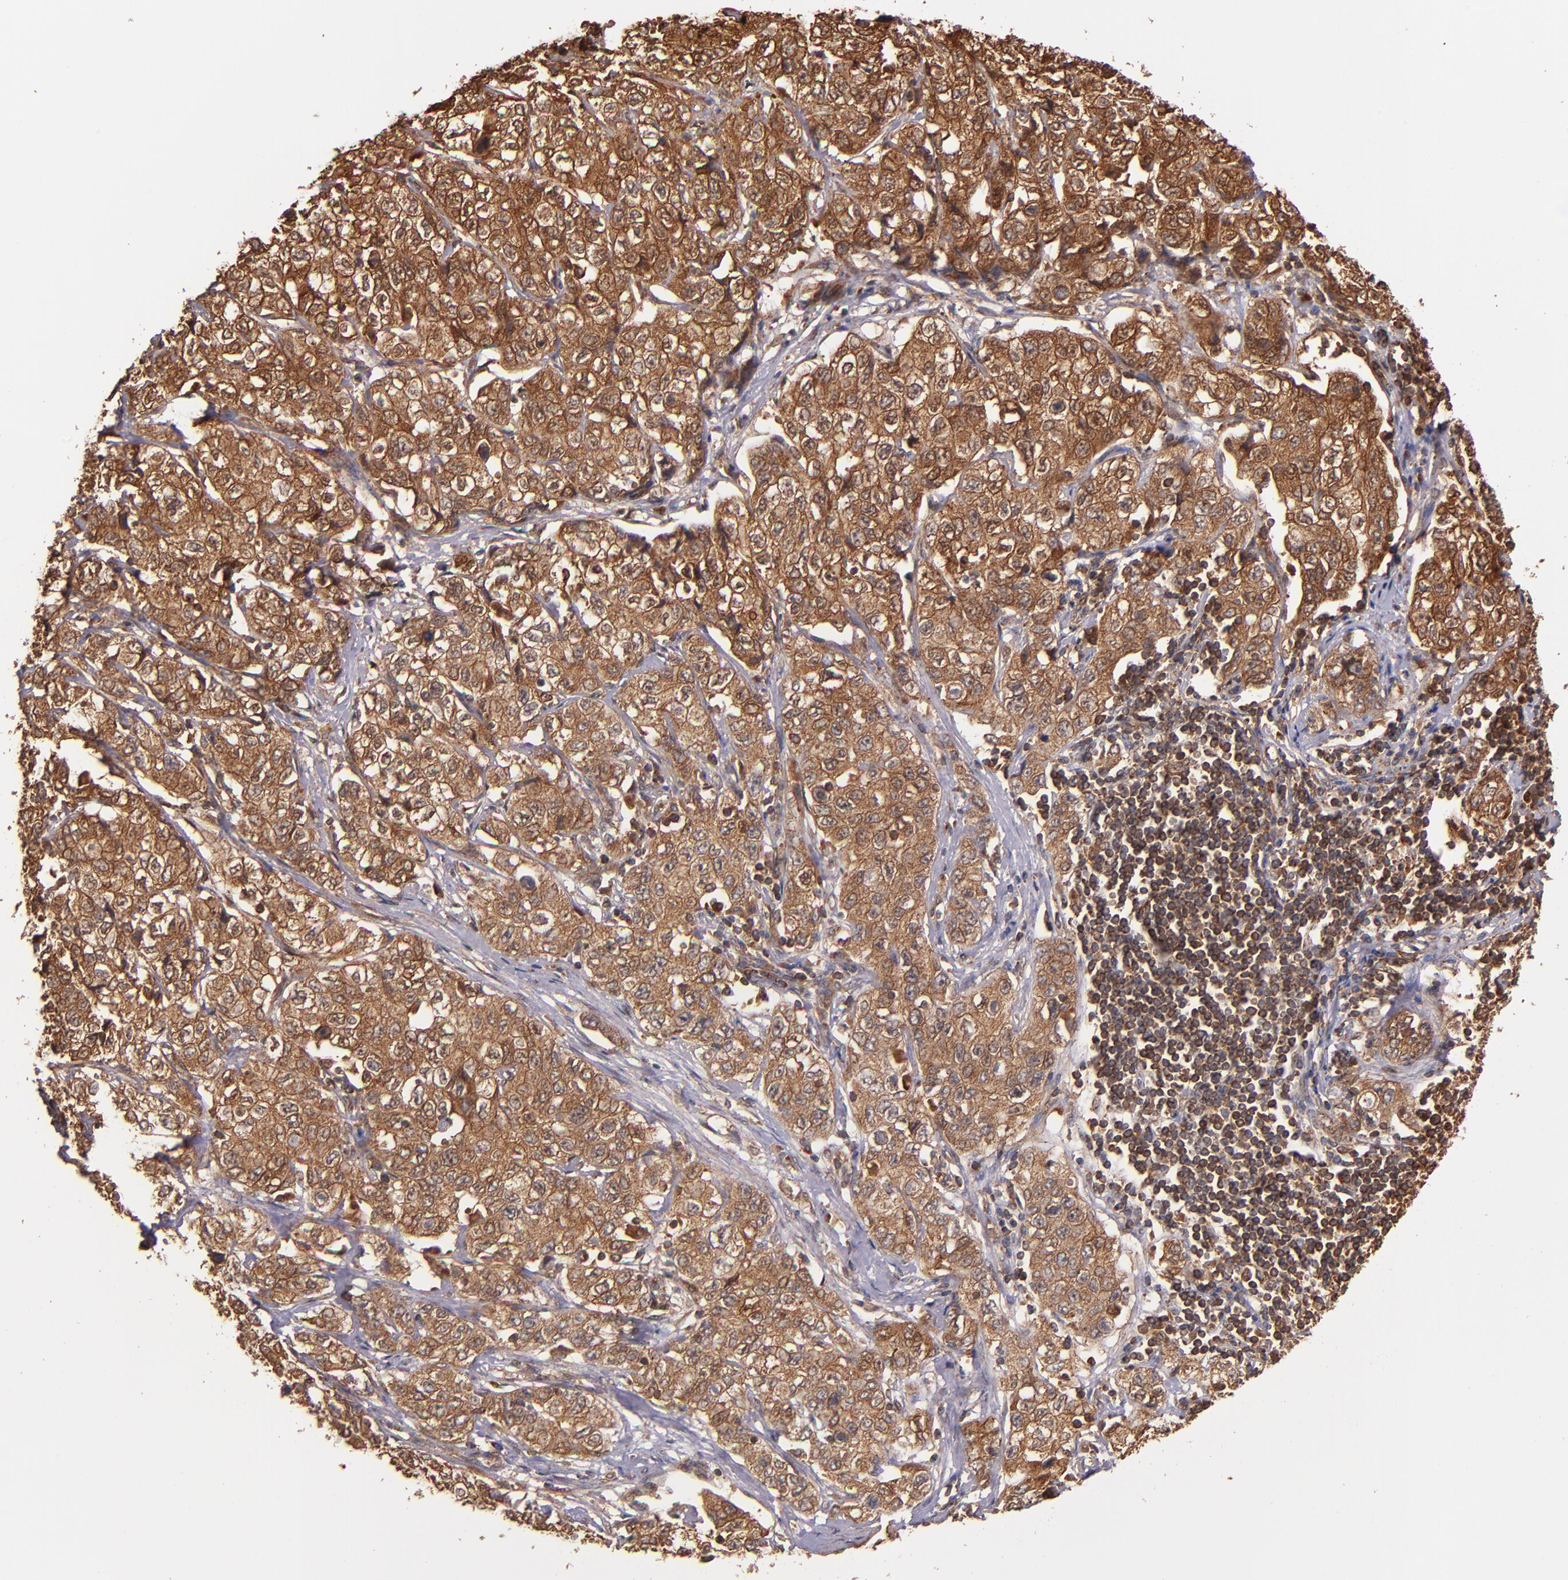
{"staining": {"intensity": "strong", "quantity": ">75%", "location": "cytoplasmic/membranous"}, "tissue": "stomach cancer", "cell_type": "Tumor cells", "image_type": "cancer", "snomed": [{"axis": "morphology", "description": "Adenocarcinoma, NOS"}, {"axis": "topography", "description": "Stomach"}], "caption": "DAB immunohistochemical staining of human adenocarcinoma (stomach) displays strong cytoplasmic/membranous protein expression in approximately >75% of tumor cells.", "gene": "STX8", "patient": {"sex": "male", "age": 48}}